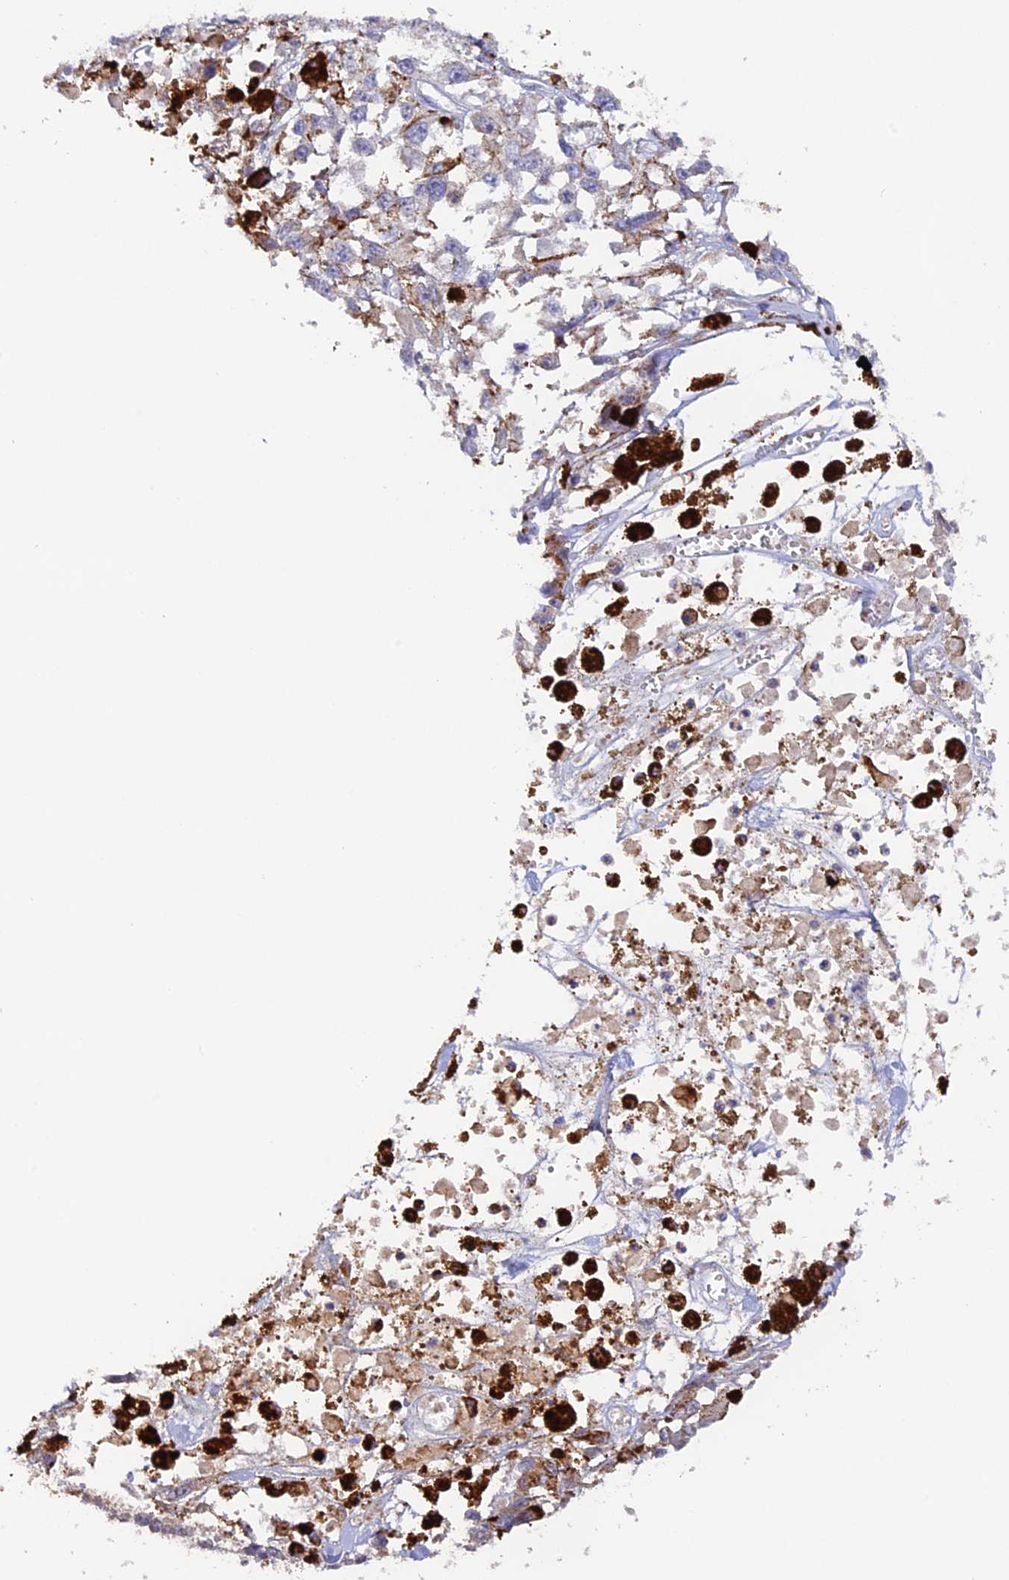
{"staining": {"intensity": "weak", "quantity": "<25%", "location": "cytoplasmic/membranous"}, "tissue": "melanoma", "cell_type": "Tumor cells", "image_type": "cancer", "snomed": [{"axis": "morphology", "description": "Malignant melanoma, Metastatic site"}, {"axis": "topography", "description": "Lymph node"}], "caption": "A micrograph of human malignant melanoma (metastatic site) is negative for staining in tumor cells.", "gene": "TANGO6", "patient": {"sex": "male", "age": 59}}